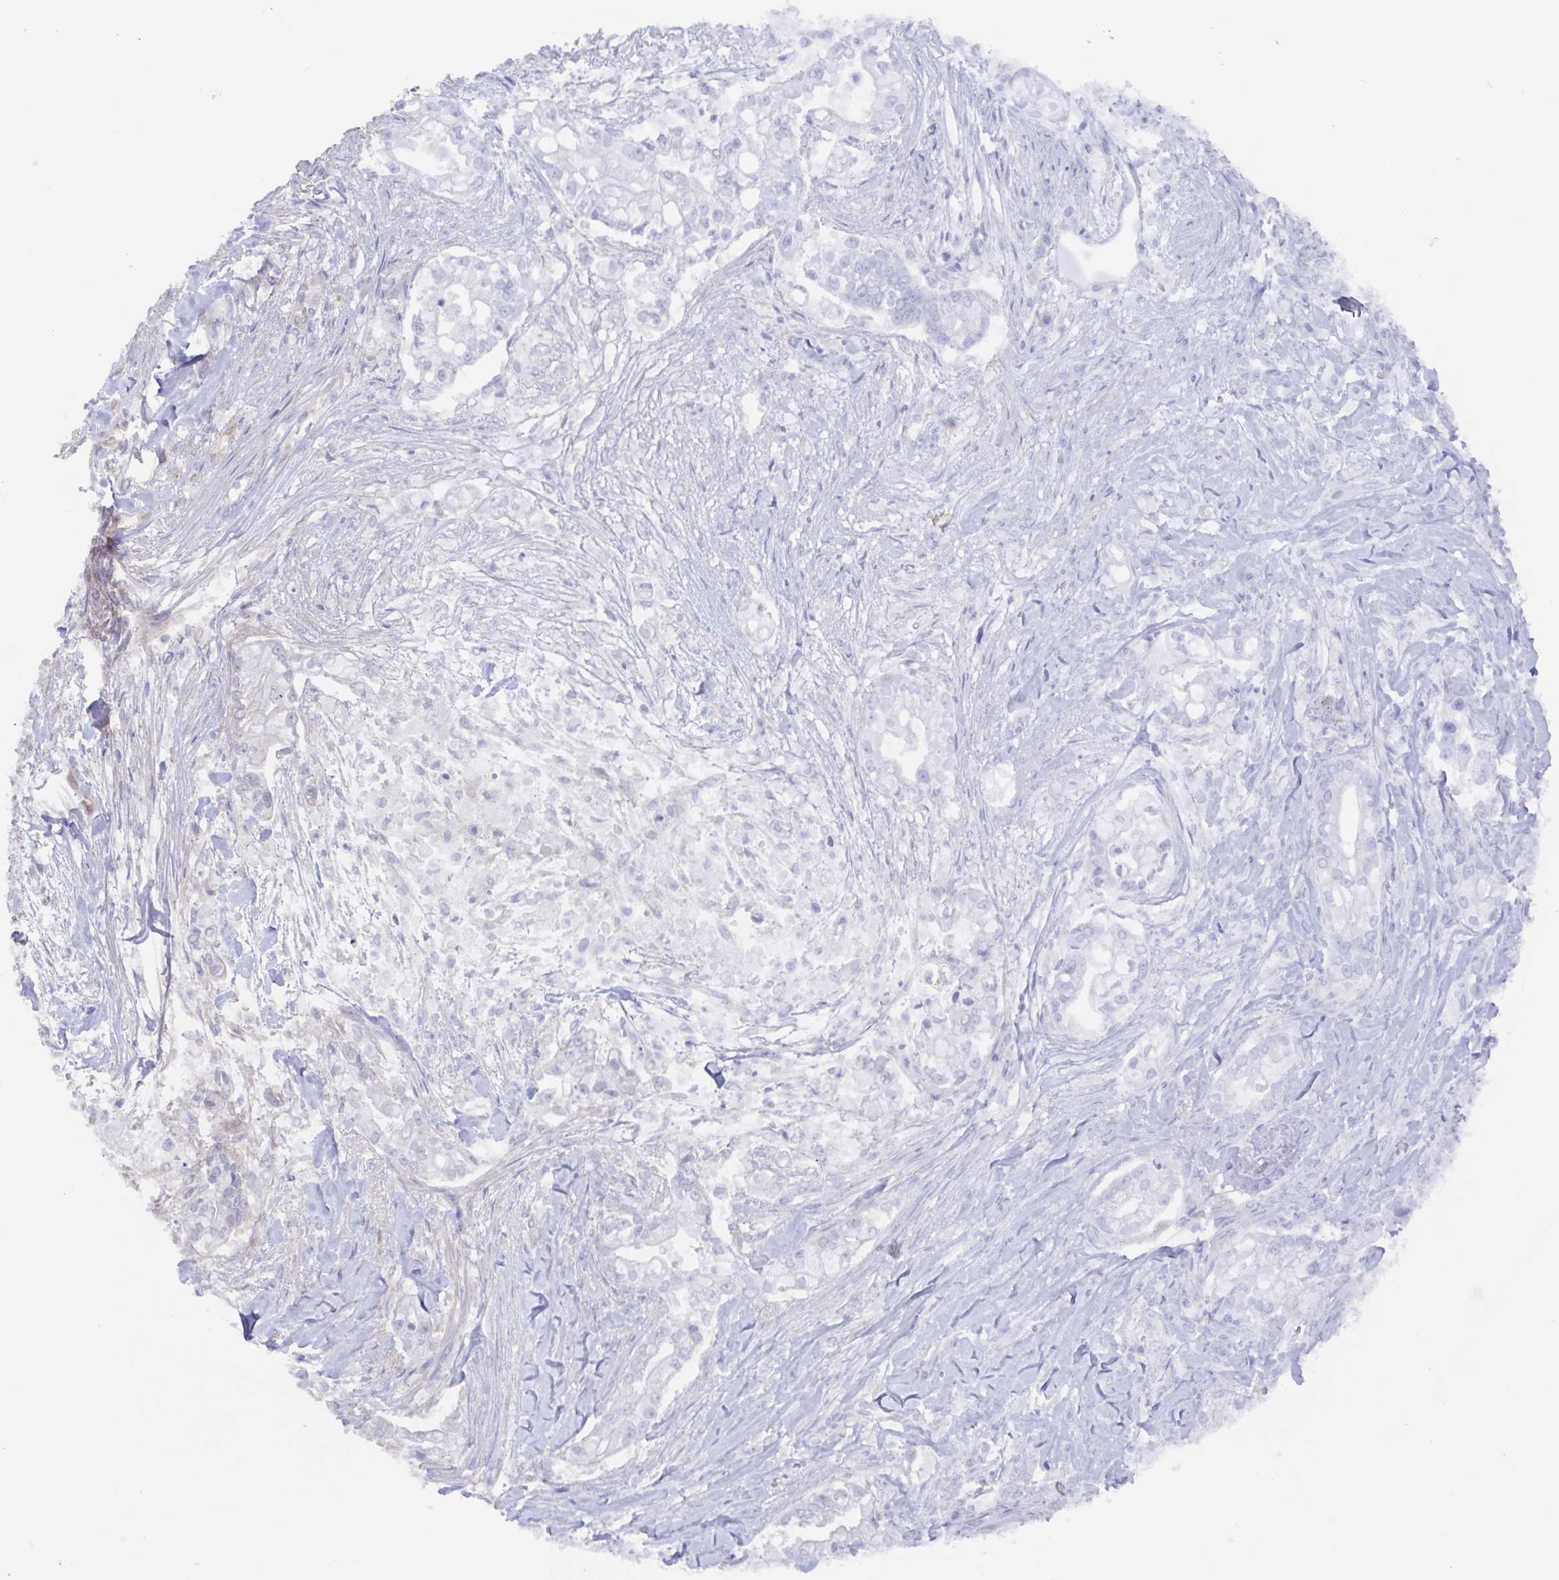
{"staining": {"intensity": "negative", "quantity": "none", "location": "none"}, "tissue": "pancreatic cancer", "cell_type": "Tumor cells", "image_type": "cancer", "snomed": [{"axis": "morphology", "description": "Adenocarcinoma, NOS"}, {"axis": "topography", "description": "Pancreas"}], "caption": "The immunohistochemistry (IHC) micrograph has no significant positivity in tumor cells of pancreatic cancer (adenocarcinoma) tissue.", "gene": "AGFG2", "patient": {"sex": "female", "age": 69}}